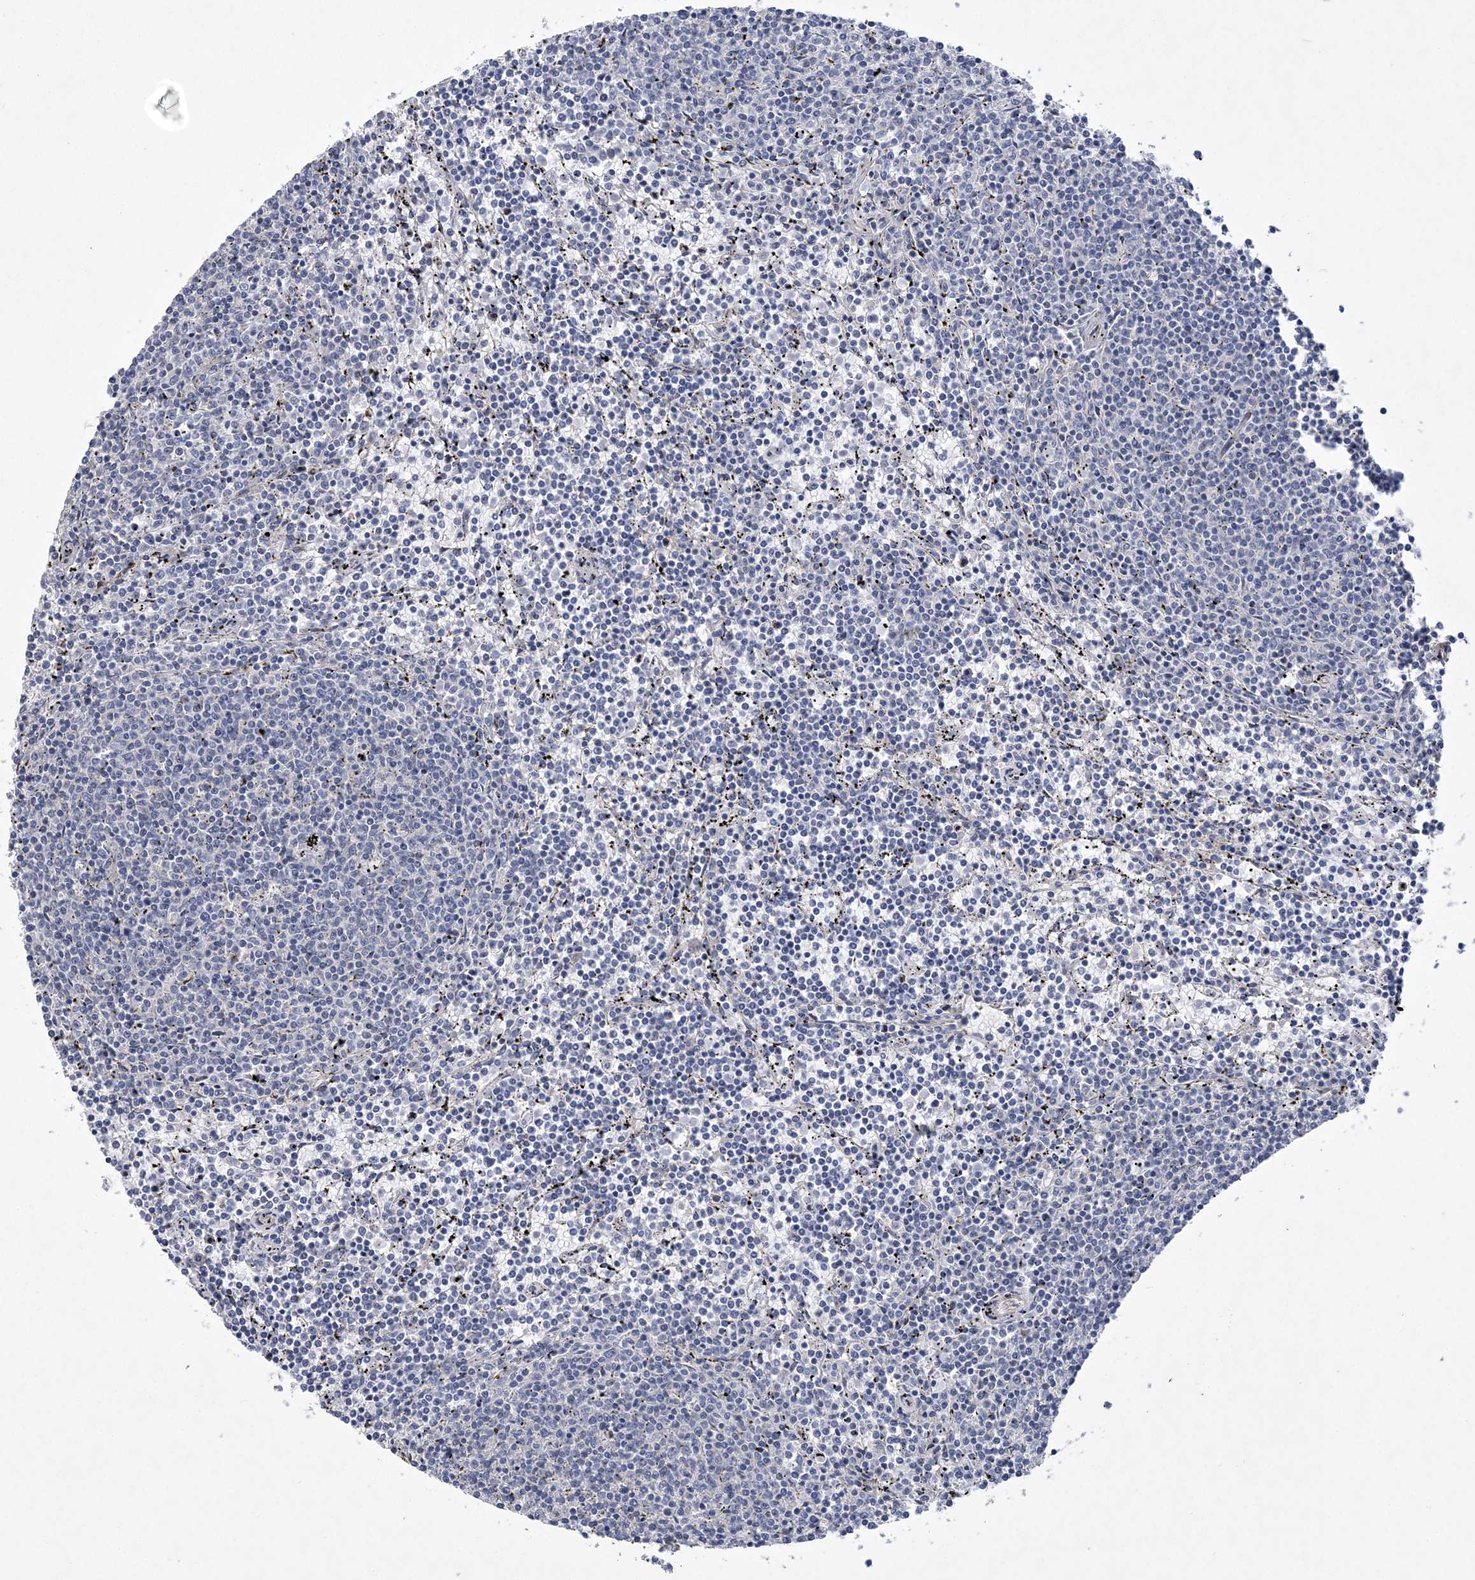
{"staining": {"intensity": "negative", "quantity": "none", "location": "none"}, "tissue": "lymphoma", "cell_type": "Tumor cells", "image_type": "cancer", "snomed": [{"axis": "morphology", "description": "Malignant lymphoma, non-Hodgkin's type, Low grade"}, {"axis": "topography", "description": "Spleen"}], "caption": "This photomicrograph is of lymphoma stained with immunohistochemistry to label a protein in brown with the nuclei are counter-stained blue. There is no staining in tumor cells.", "gene": "ARSJ", "patient": {"sex": "female", "age": 50}}